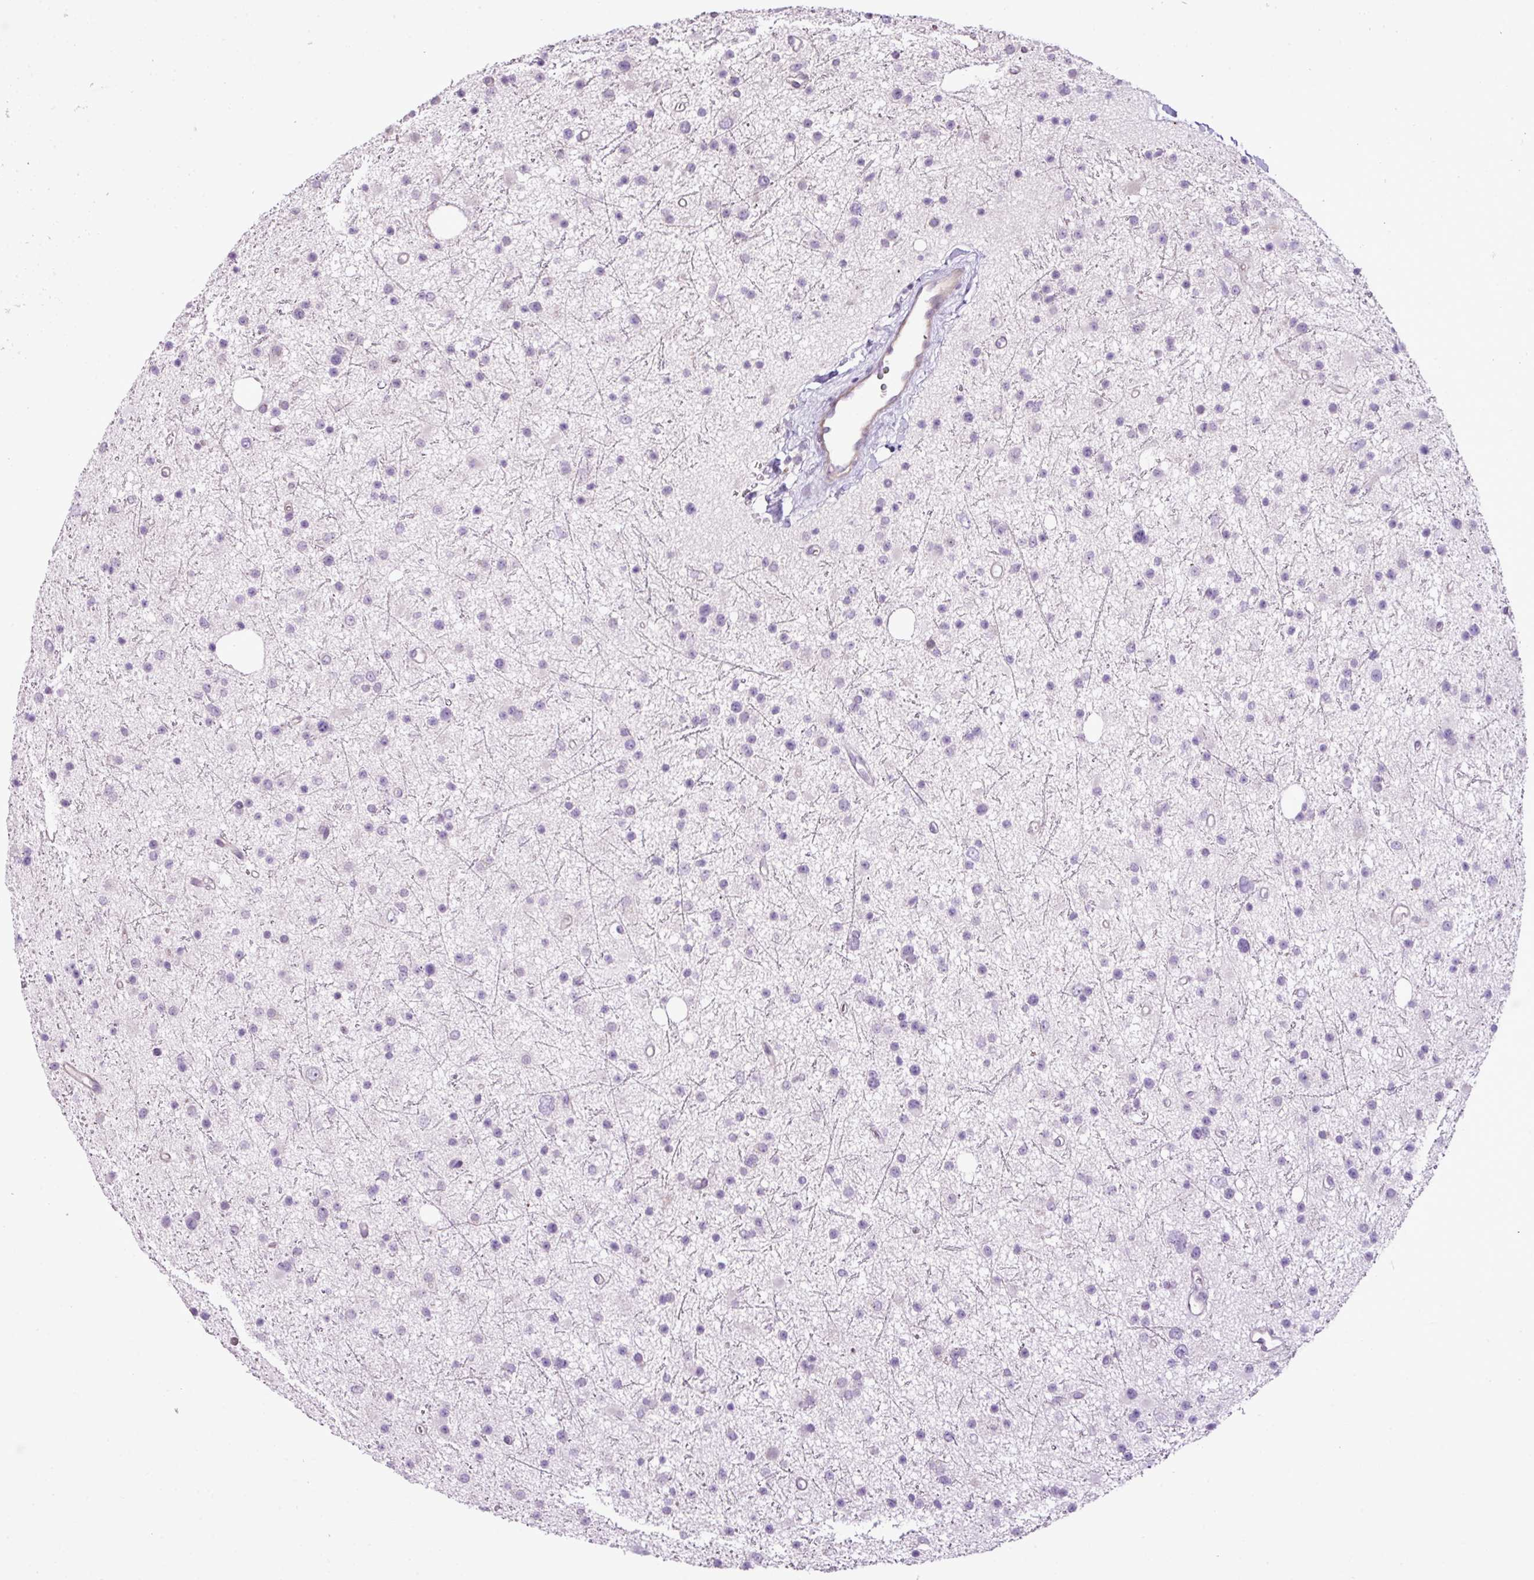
{"staining": {"intensity": "negative", "quantity": "none", "location": "none"}, "tissue": "glioma", "cell_type": "Tumor cells", "image_type": "cancer", "snomed": [{"axis": "morphology", "description": "Glioma, malignant, Low grade"}, {"axis": "topography", "description": "Cerebral cortex"}], "caption": "Immunohistochemistry (IHC) micrograph of neoplastic tissue: human low-grade glioma (malignant) stained with DAB (3,3'-diaminobenzidine) displays no significant protein expression in tumor cells.", "gene": "DNAJB13", "patient": {"sex": "female", "age": 39}}